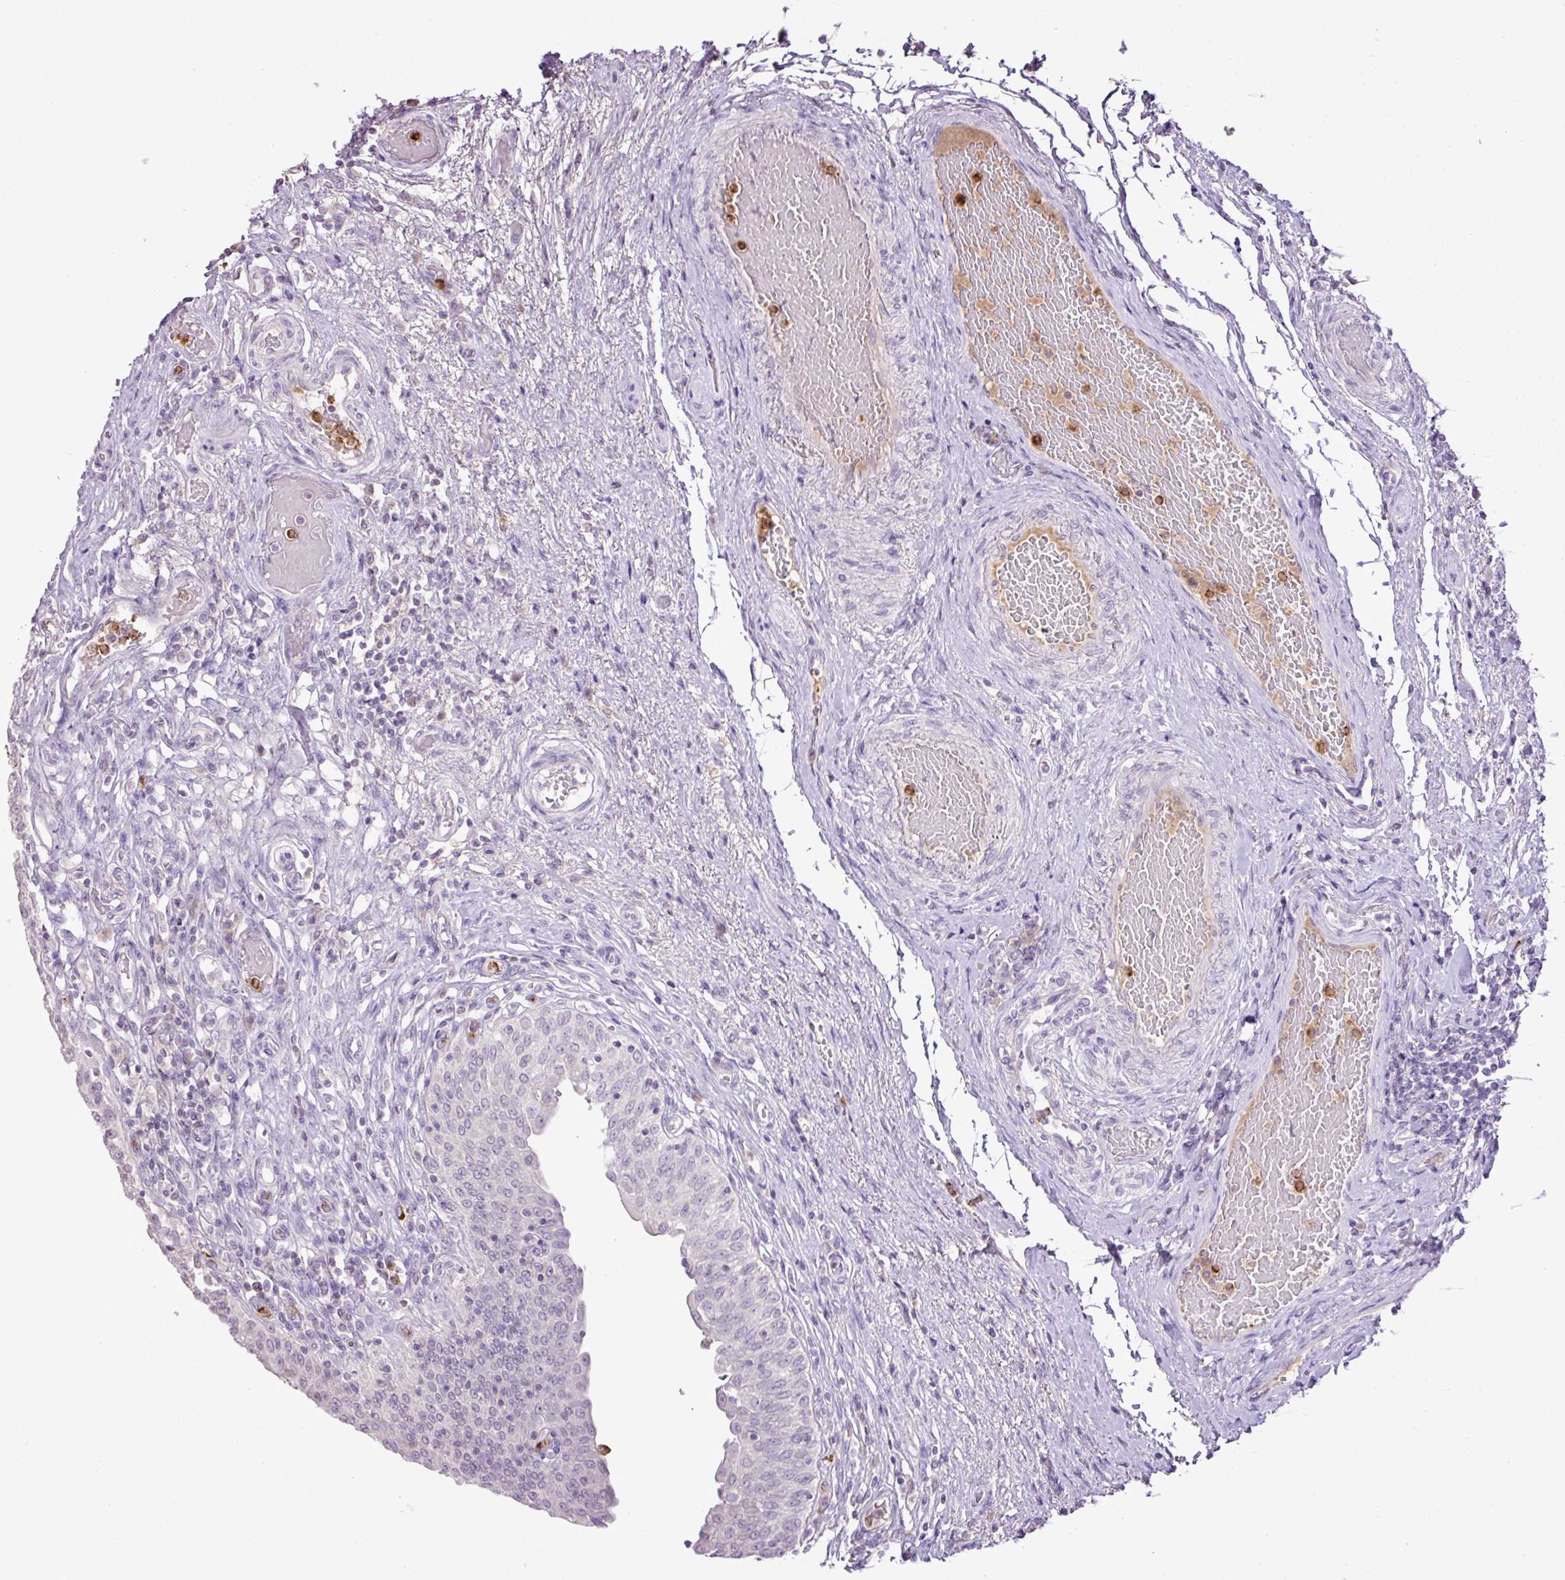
{"staining": {"intensity": "negative", "quantity": "none", "location": "none"}, "tissue": "urinary bladder", "cell_type": "Urothelial cells", "image_type": "normal", "snomed": [{"axis": "morphology", "description": "Normal tissue, NOS"}, {"axis": "topography", "description": "Urinary bladder"}], "caption": "Immunohistochemical staining of benign urinary bladder shows no significant expression in urothelial cells.", "gene": "HTR3E", "patient": {"sex": "male", "age": 71}}